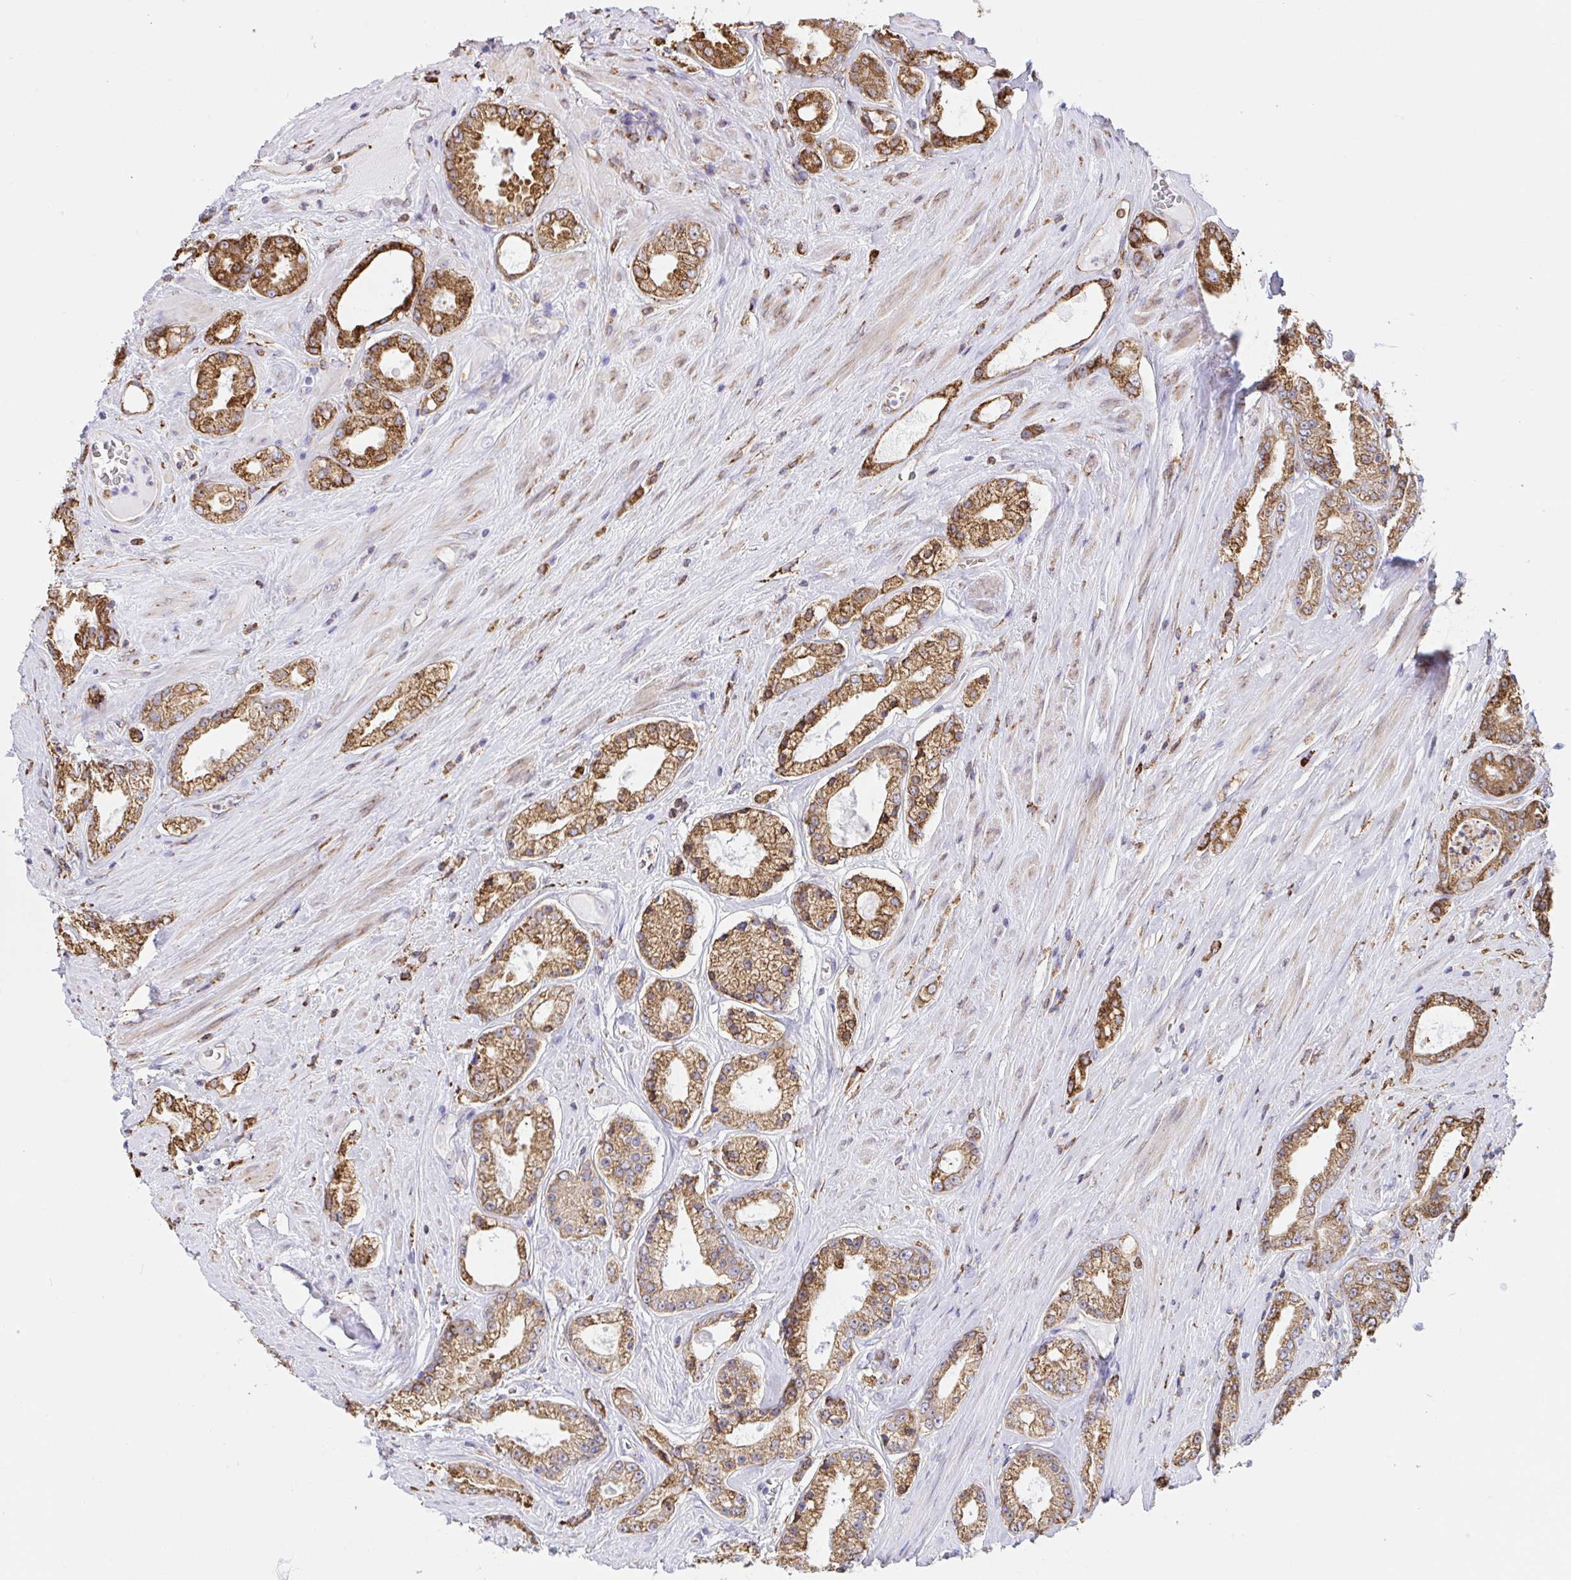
{"staining": {"intensity": "moderate", "quantity": ">75%", "location": "cytoplasmic/membranous"}, "tissue": "prostate cancer", "cell_type": "Tumor cells", "image_type": "cancer", "snomed": [{"axis": "morphology", "description": "Adenocarcinoma, High grade"}, {"axis": "topography", "description": "Prostate"}], "caption": "An image of human prostate cancer (adenocarcinoma (high-grade)) stained for a protein shows moderate cytoplasmic/membranous brown staining in tumor cells.", "gene": "CLGN", "patient": {"sex": "male", "age": 66}}